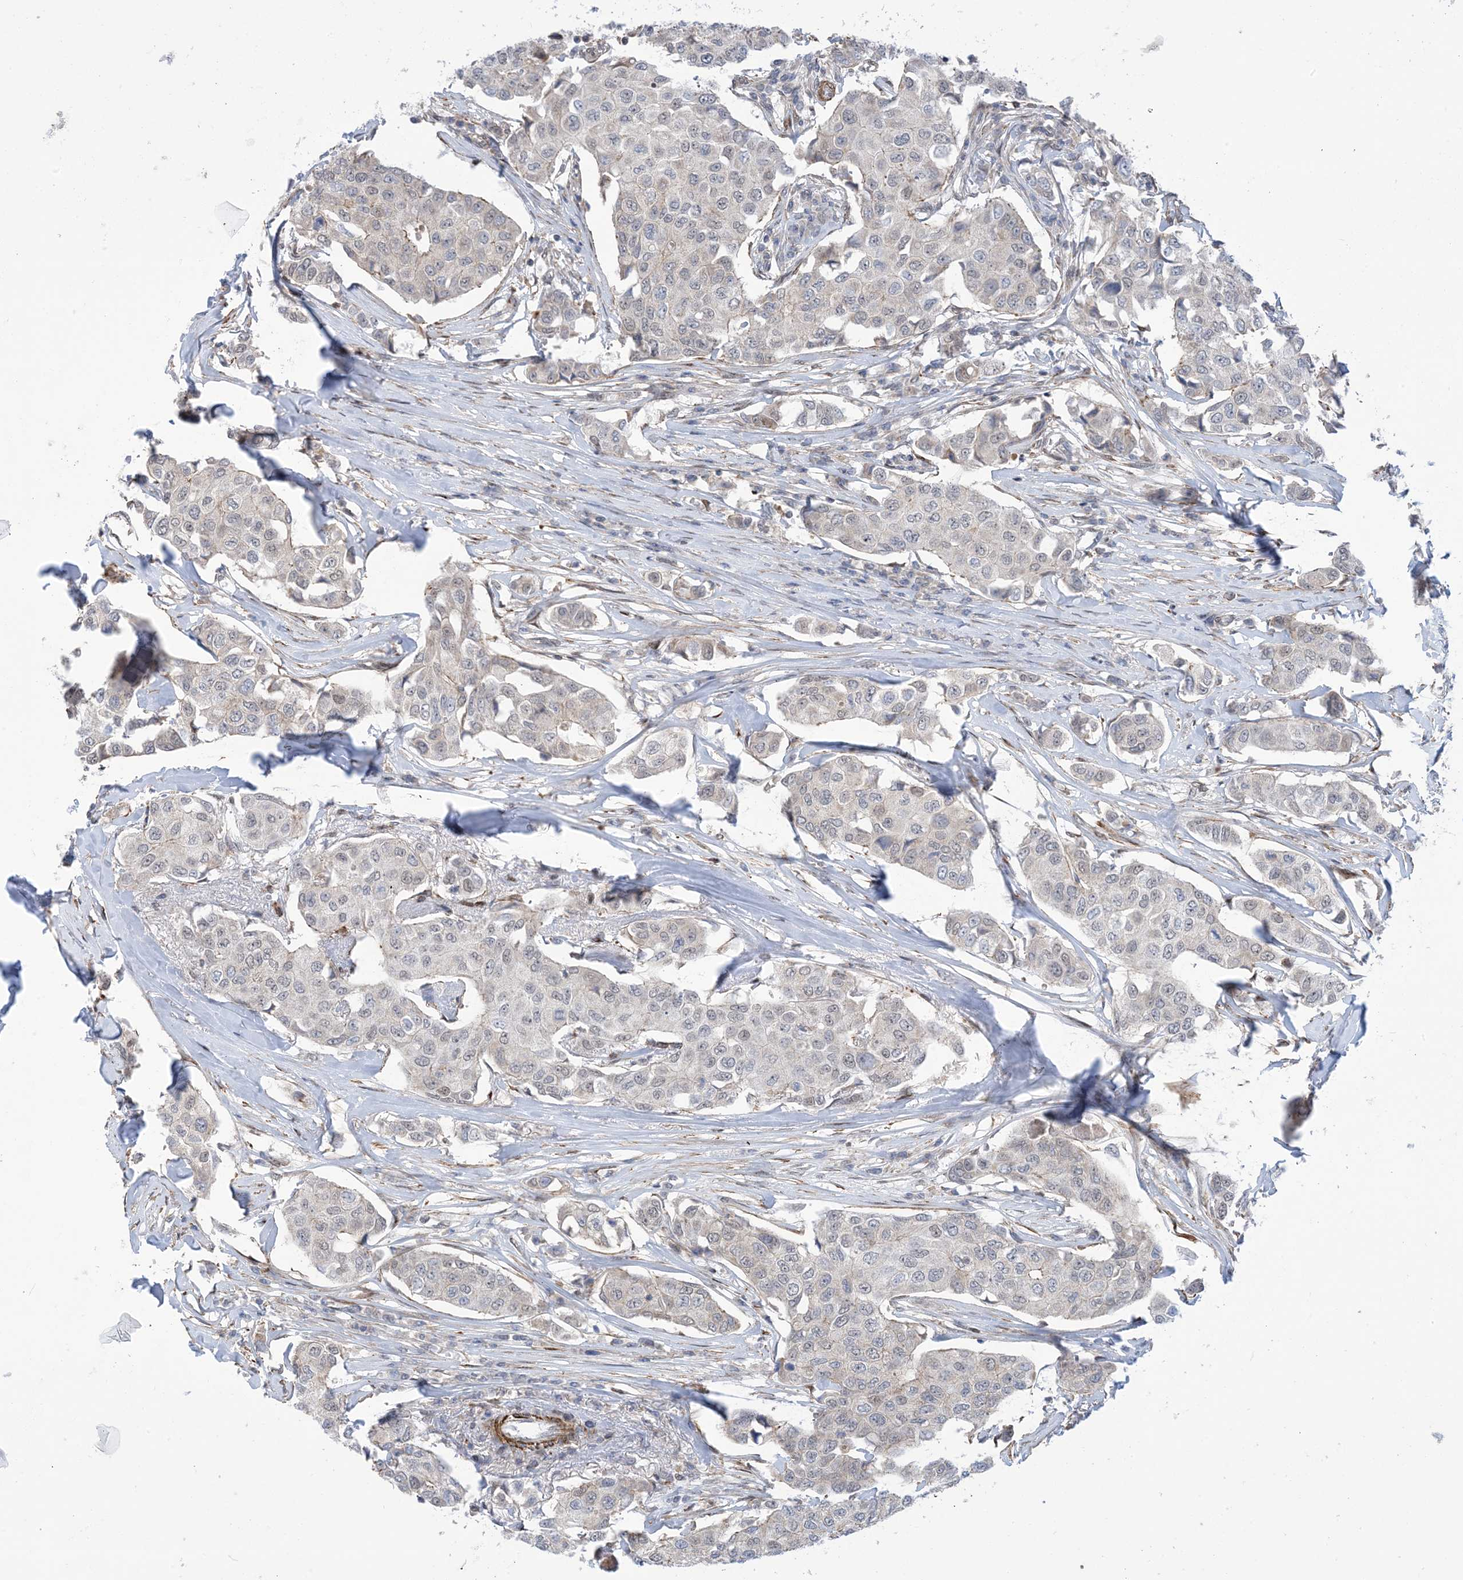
{"staining": {"intensity": "negative", "quantity": "none", "location": "none"}, "tissue": "breast cancer", "cell_type": "Tumor cells", "image_type": "cancer", "snomed": [{"axis": "morphology", "description": "Duct carcinoma"}, {"axis": "topography", "description": "Breast"}], "caption": "There is no significant staining in tumor cells of breast cancer (invasive ductal carcinoma).", "gene": "ZNF8", "patient": {"sex": "female", "age": 80}}